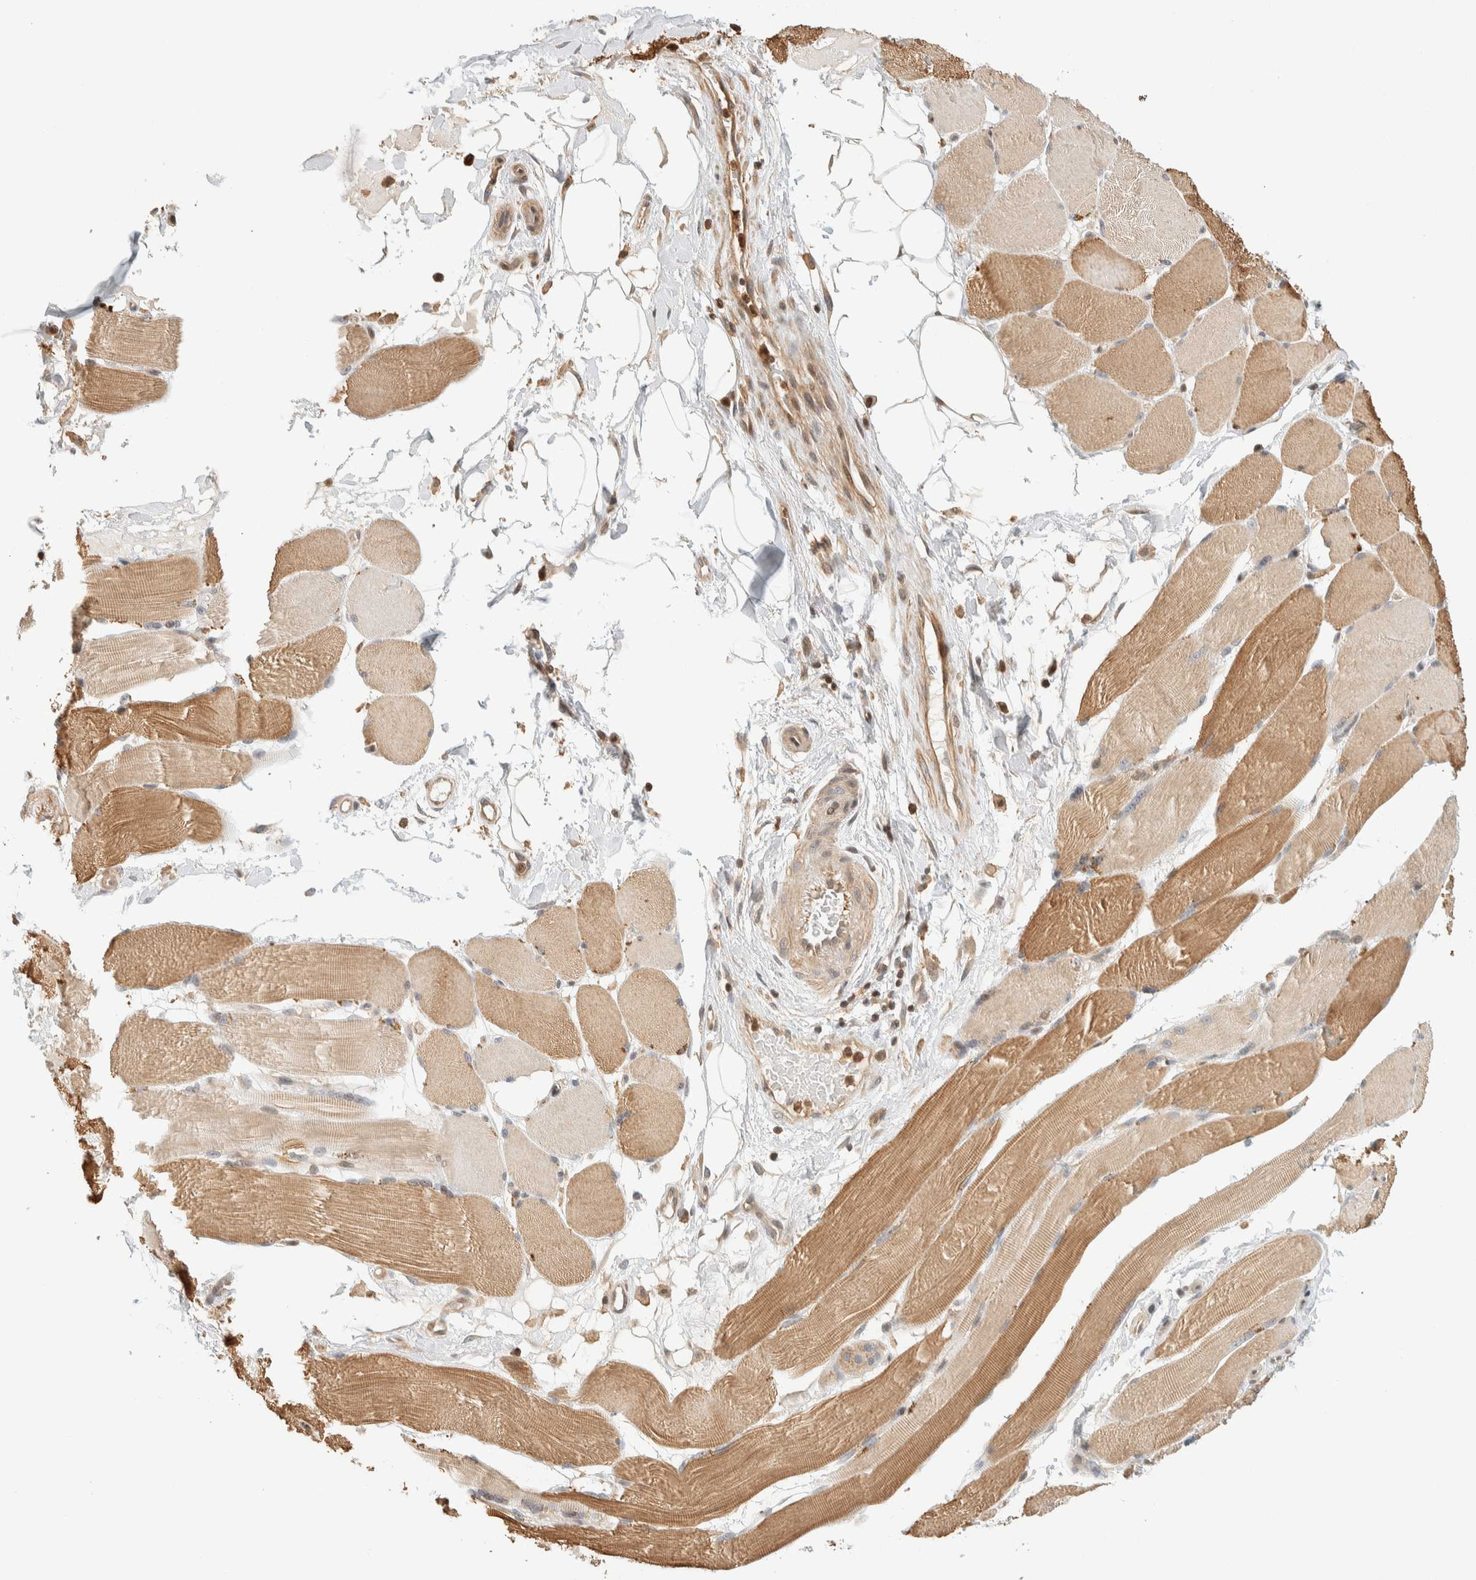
{"staining": {"intensity": "moderate", "quantity": ">75%", "location": "cytoplasmic/membranous"}, "tissue": "skeletal muscle", "cell_type": "Myocytes", "image_type": "normal", "snomed": [{"axis": "morphology", "description": "Normal tissue, NOS"}, {"axis": "topography", "description": "Skin"}, {"axis": "topography", "description": "Skeletal muscle"}], "caption": "High-magnification brightfield microscopy of normal skeletal muscle stained with DAB (brown) and counterstained with hematoxylin (blue). myocytes exhibit moderate cytoplasmic/membranous staining is appreciated in about>75% of cells. Nuclei are stained in blue.", "gene": "ARFGEF1", "patient": {"sex": "male", "age": 83}}